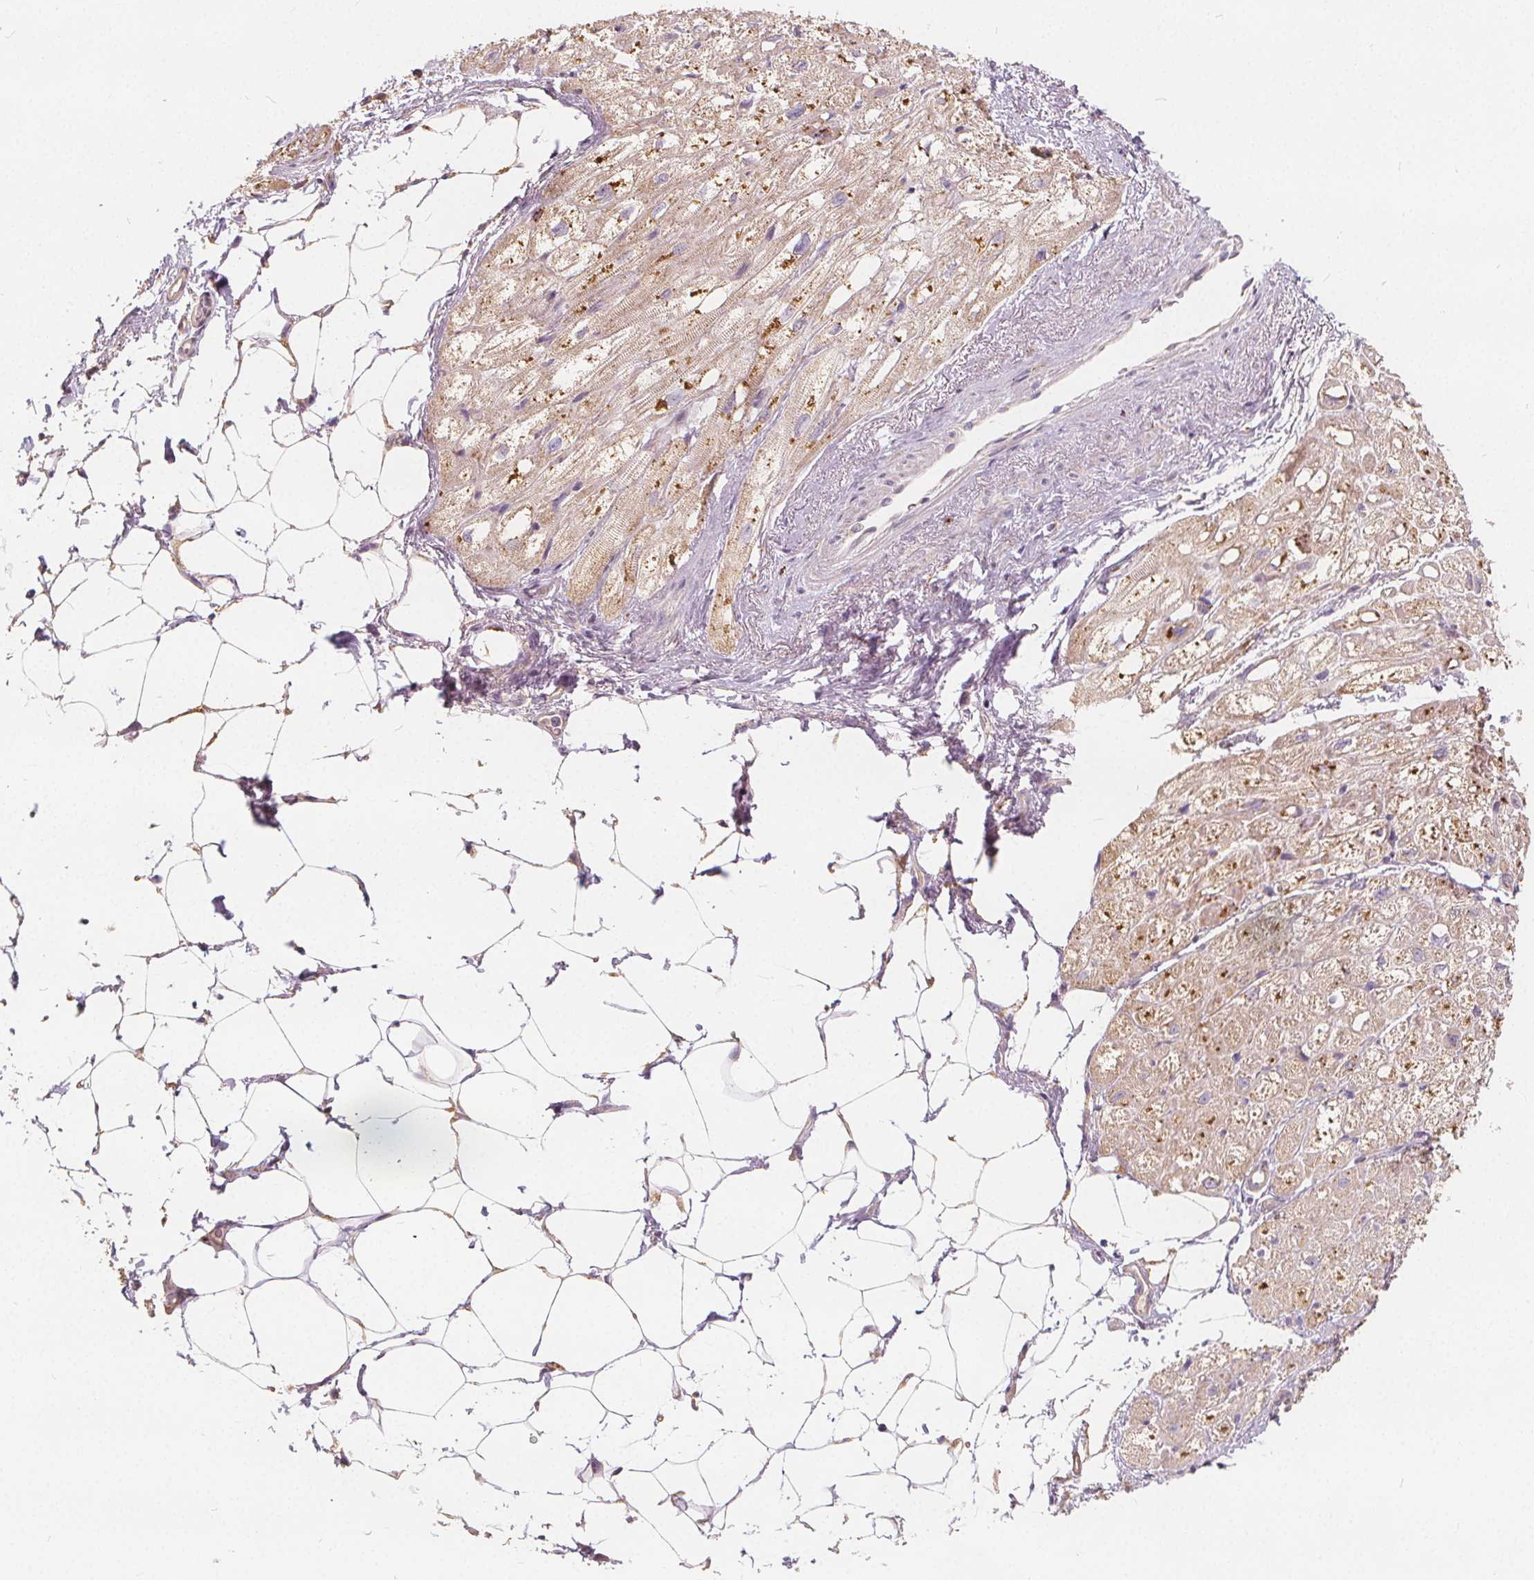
{"staining": {"intensity": "weak", "quantity": ">75%", "location": "cytoplasmic/membranous"}, "tissue": "heart muscle", "cell_type": "Cardiomyocytes", "image_type": "normal", "snomed": [{"axis": "morphology", "description": "Normal tissue, NOS"}, {"axis": "topography", "description": "Heart"}], "caption": "There is low levels of weak cytoplasmic/membranous staining in cardiomyocytes of unremarkable heart muscle, as demonstrated by immunohistochemical staining (brown color).", "gene": "DRC3", "patient": {"sex": "female", "age": 69}}